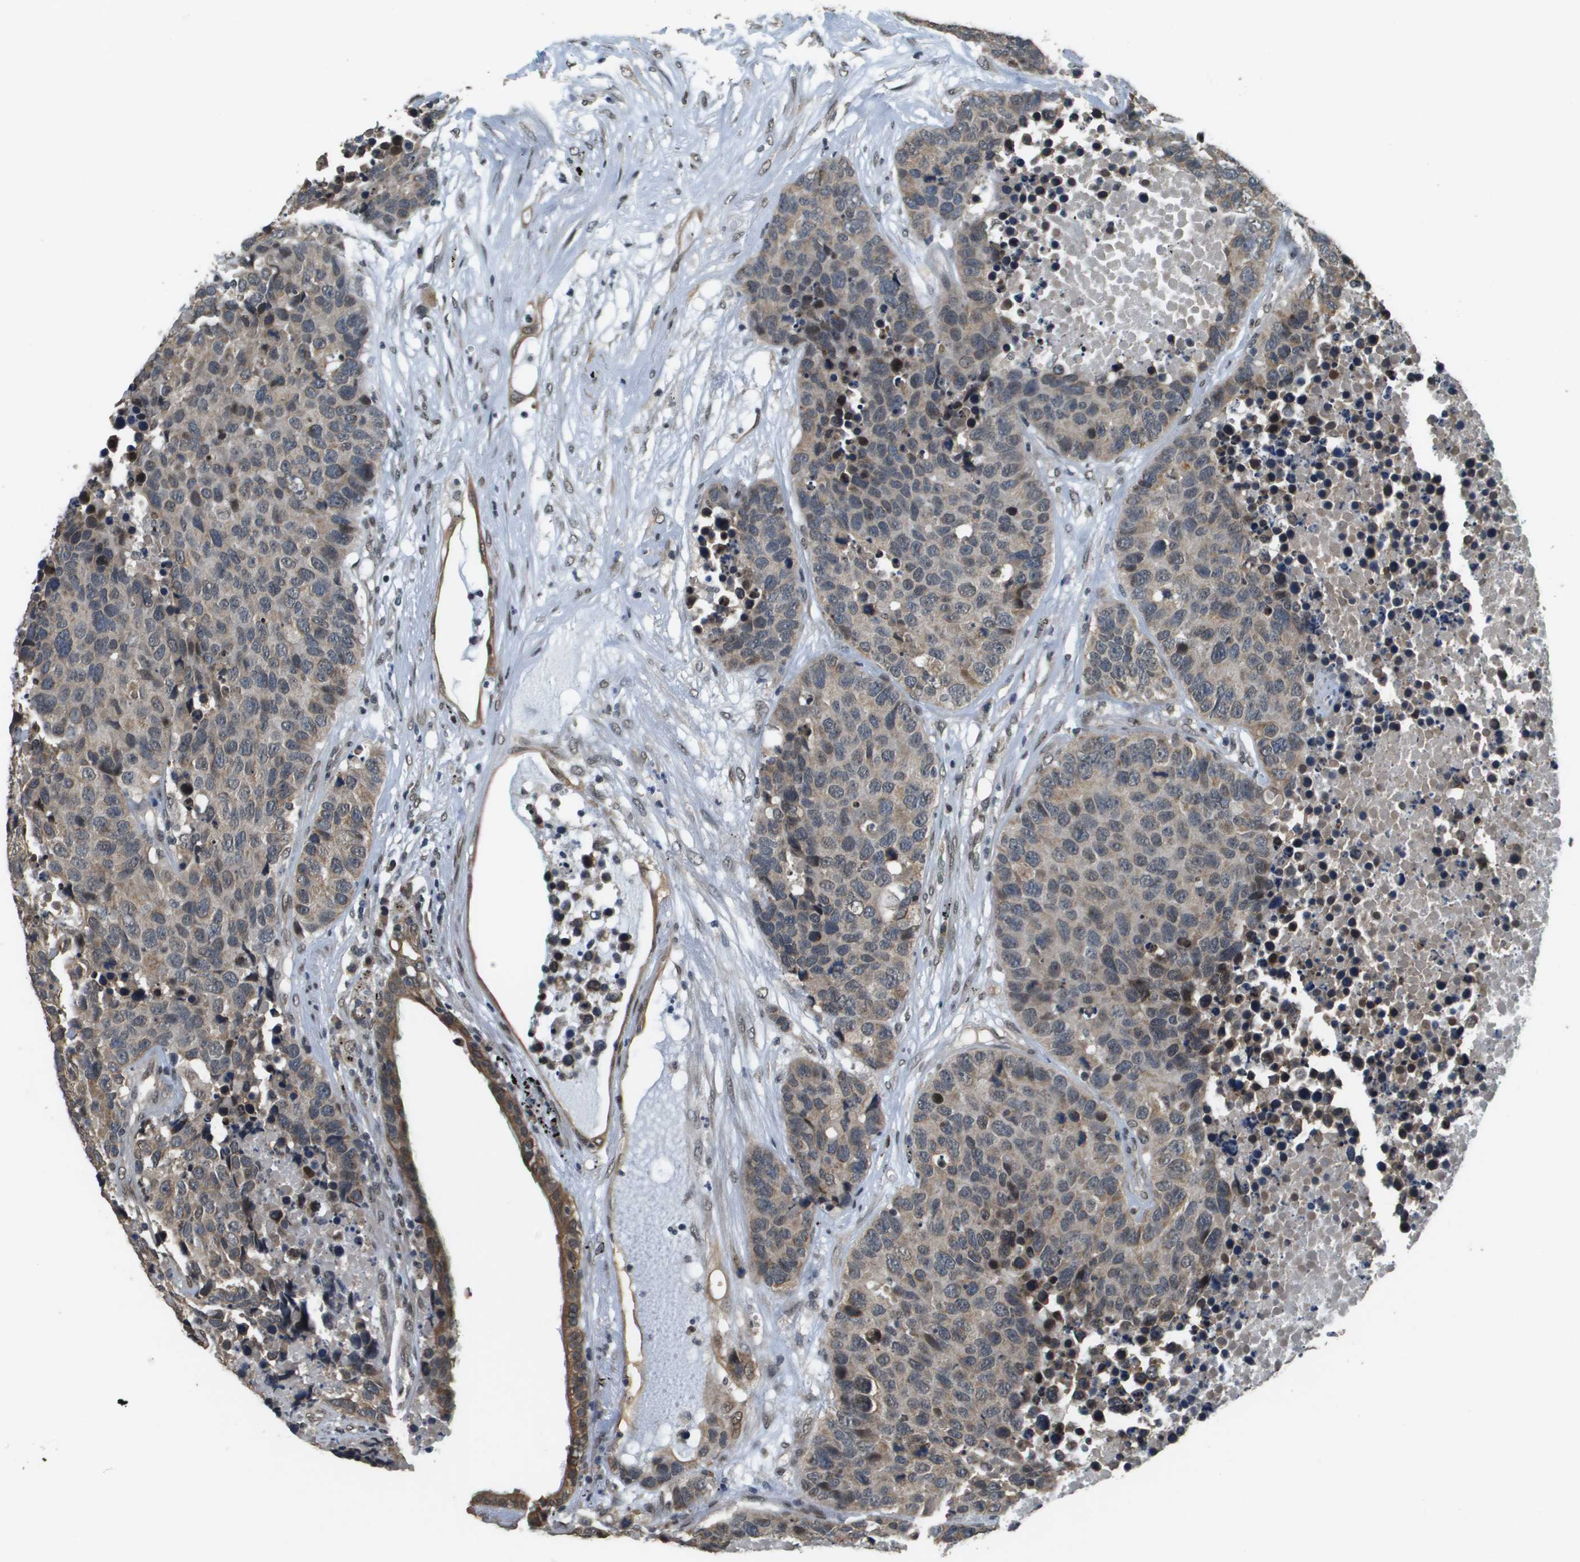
{"staining": {"intensity": "moderate", "quantity": "<25%", "location": "cytoplasmic/membranous"}, "tissue": "carcinoid", "cell_type": "Tumor cells", "image_type": "cancer", "snomed": [{"axis": "morphology", "description": "Carcinoid, malignant, NOS"}, {"axis": "topography", "description": "Lung"}], "caption": "The micrograph reveals staining of carcinoid (malignant), revealing moderate cytoplasmic/membranous protein staining (brown color) within tumor cells. (DAB (3,3'-diaminobenzidine) = brown stain, brightfield microscopy at high magnification).", "gene": "FANCC", "patient": {"sex": "male", "age": 60}}